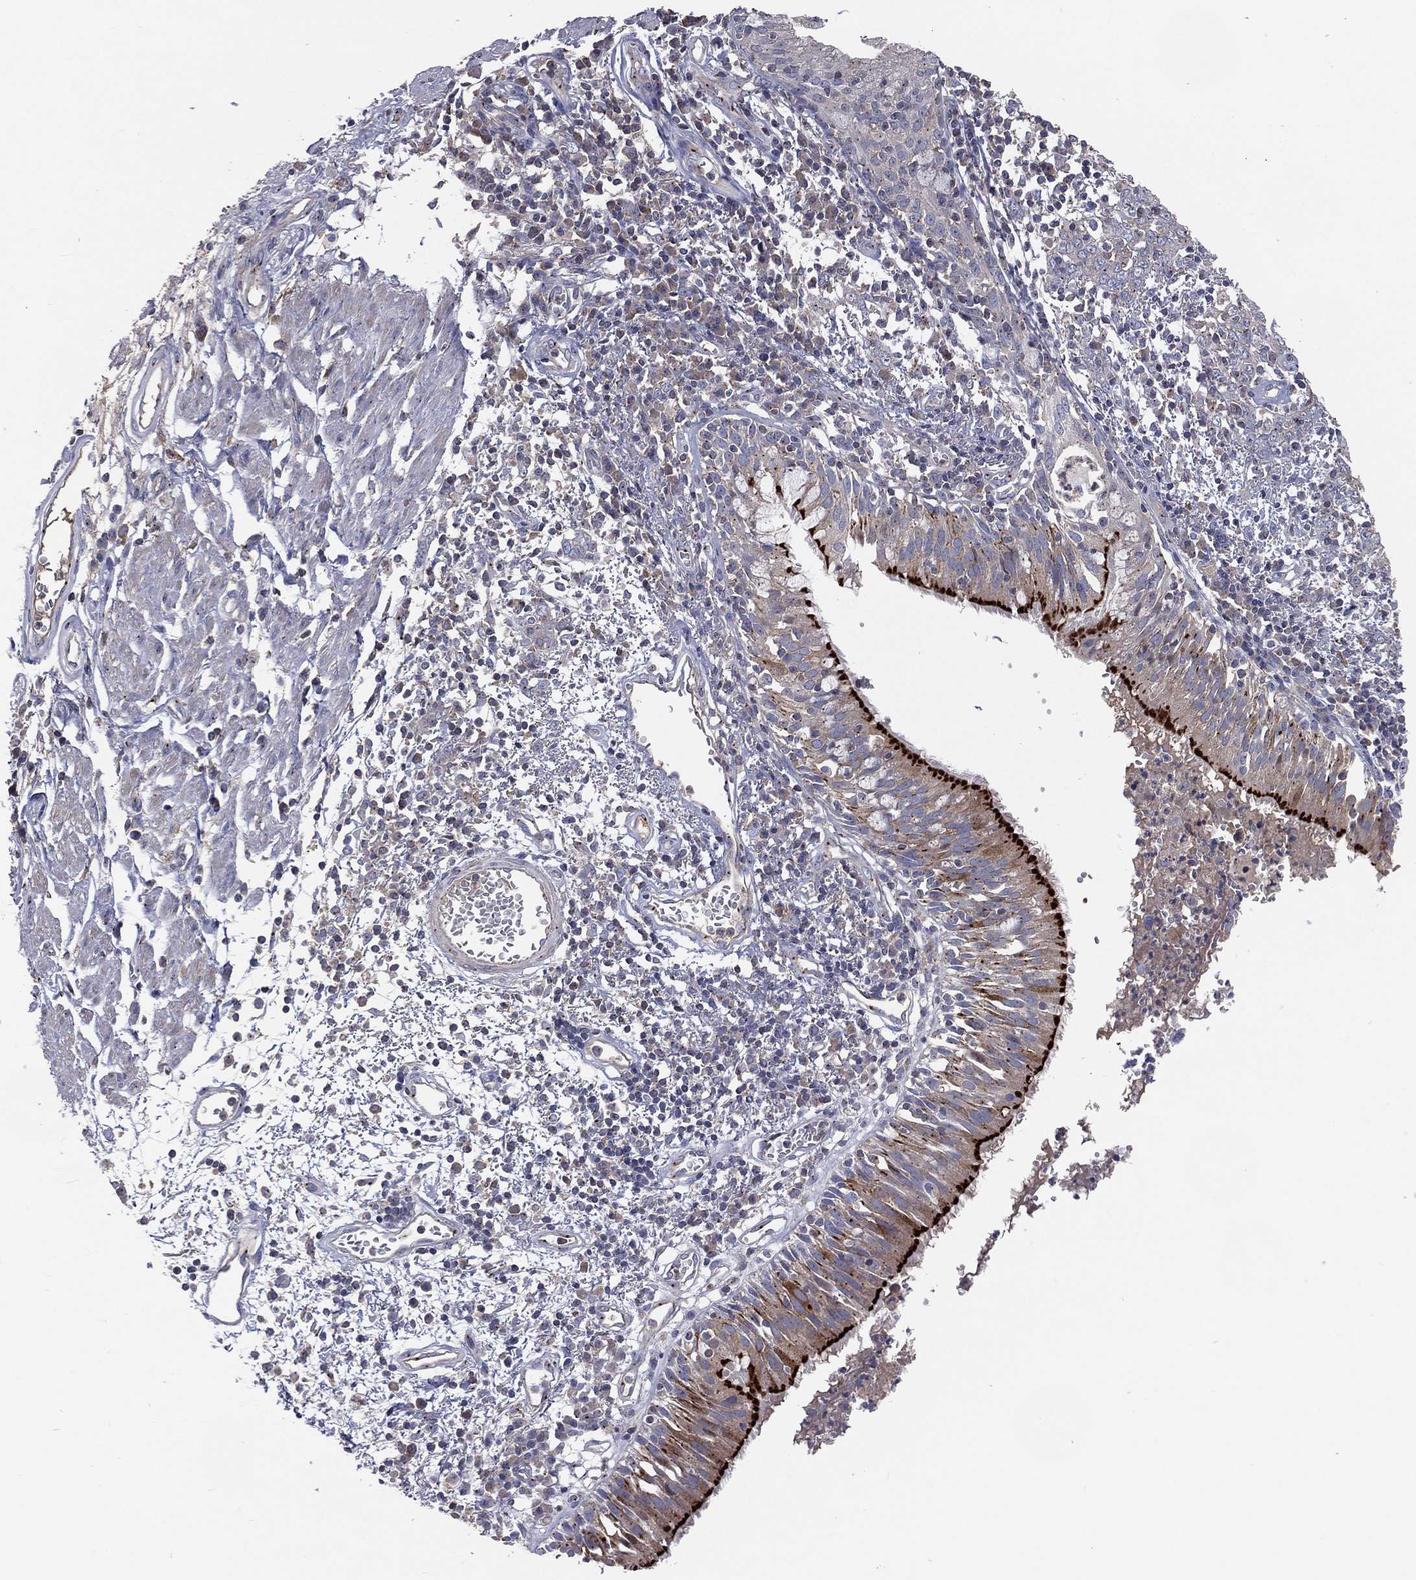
{"staining": {"intensity": "strong", "quantity": "25%-75%", "location": "cytoplasmic/membranous"}, "tissue": "bronchus", "cell_type": "Respiratory epithelial cells", "image_type": "normal", "snomed": [{"axis": "morphology", "description": "Normal tissue, NOS"}, {"axis": "morphology", "description": "Squamous cell carcinoma, NOS"}, {"axis": "topography", "description": "Cartilage tissue"}, {"axis": "topography", "description": "Bronchus"}, {"axis": "topography", "description": "Lung"}], "caption": "Bronchus stained with a protein marker displays strong staining in respiratory epithelial cells.", "gene": "CROCC", "patient": {"sex": "male", "age": 66}}